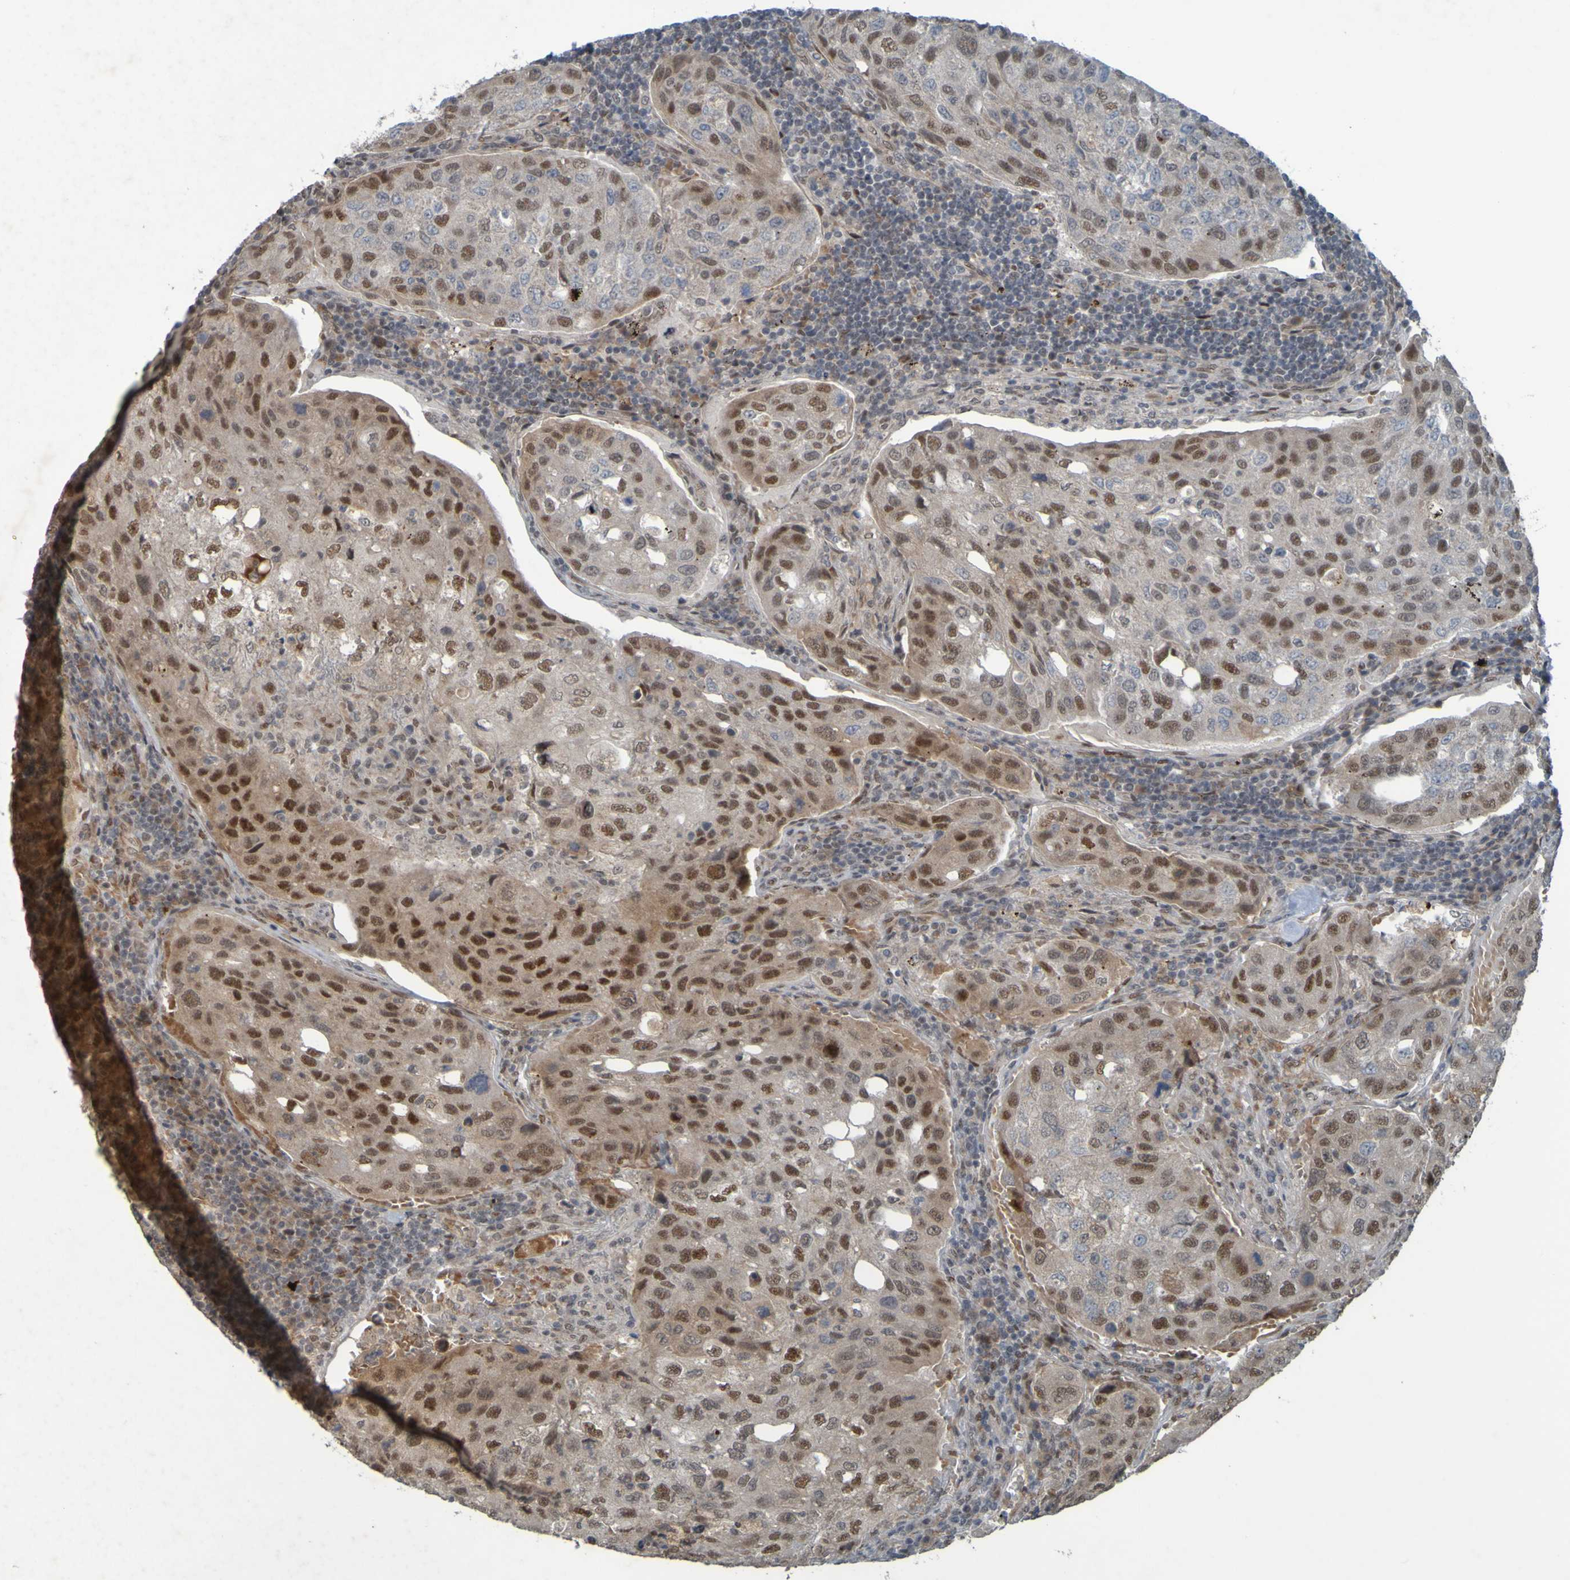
{"staining": {"intensity": "moderate", "quantity": ">75%", "location": "nuclear"}, "tissue": "urothelial cancer", "cell_type": "Tumor cells", "image_type": "cancer", "snomed": [{"axis": "morphology", "description": "Urothelial carcinoma, High grade"}, {"axis": "topography", "description": "Lymph node"}, {"axis": "topography", "description": "Urinary bladder"}], "caption": "This is a micrograph of immunohistochemistry (IHC) staining of urothelial cancer, which shows moderate staining in the nuclear of tumor cells.", "gene": "MCPH1", "patient": {"sex": "male", "age": 51}}